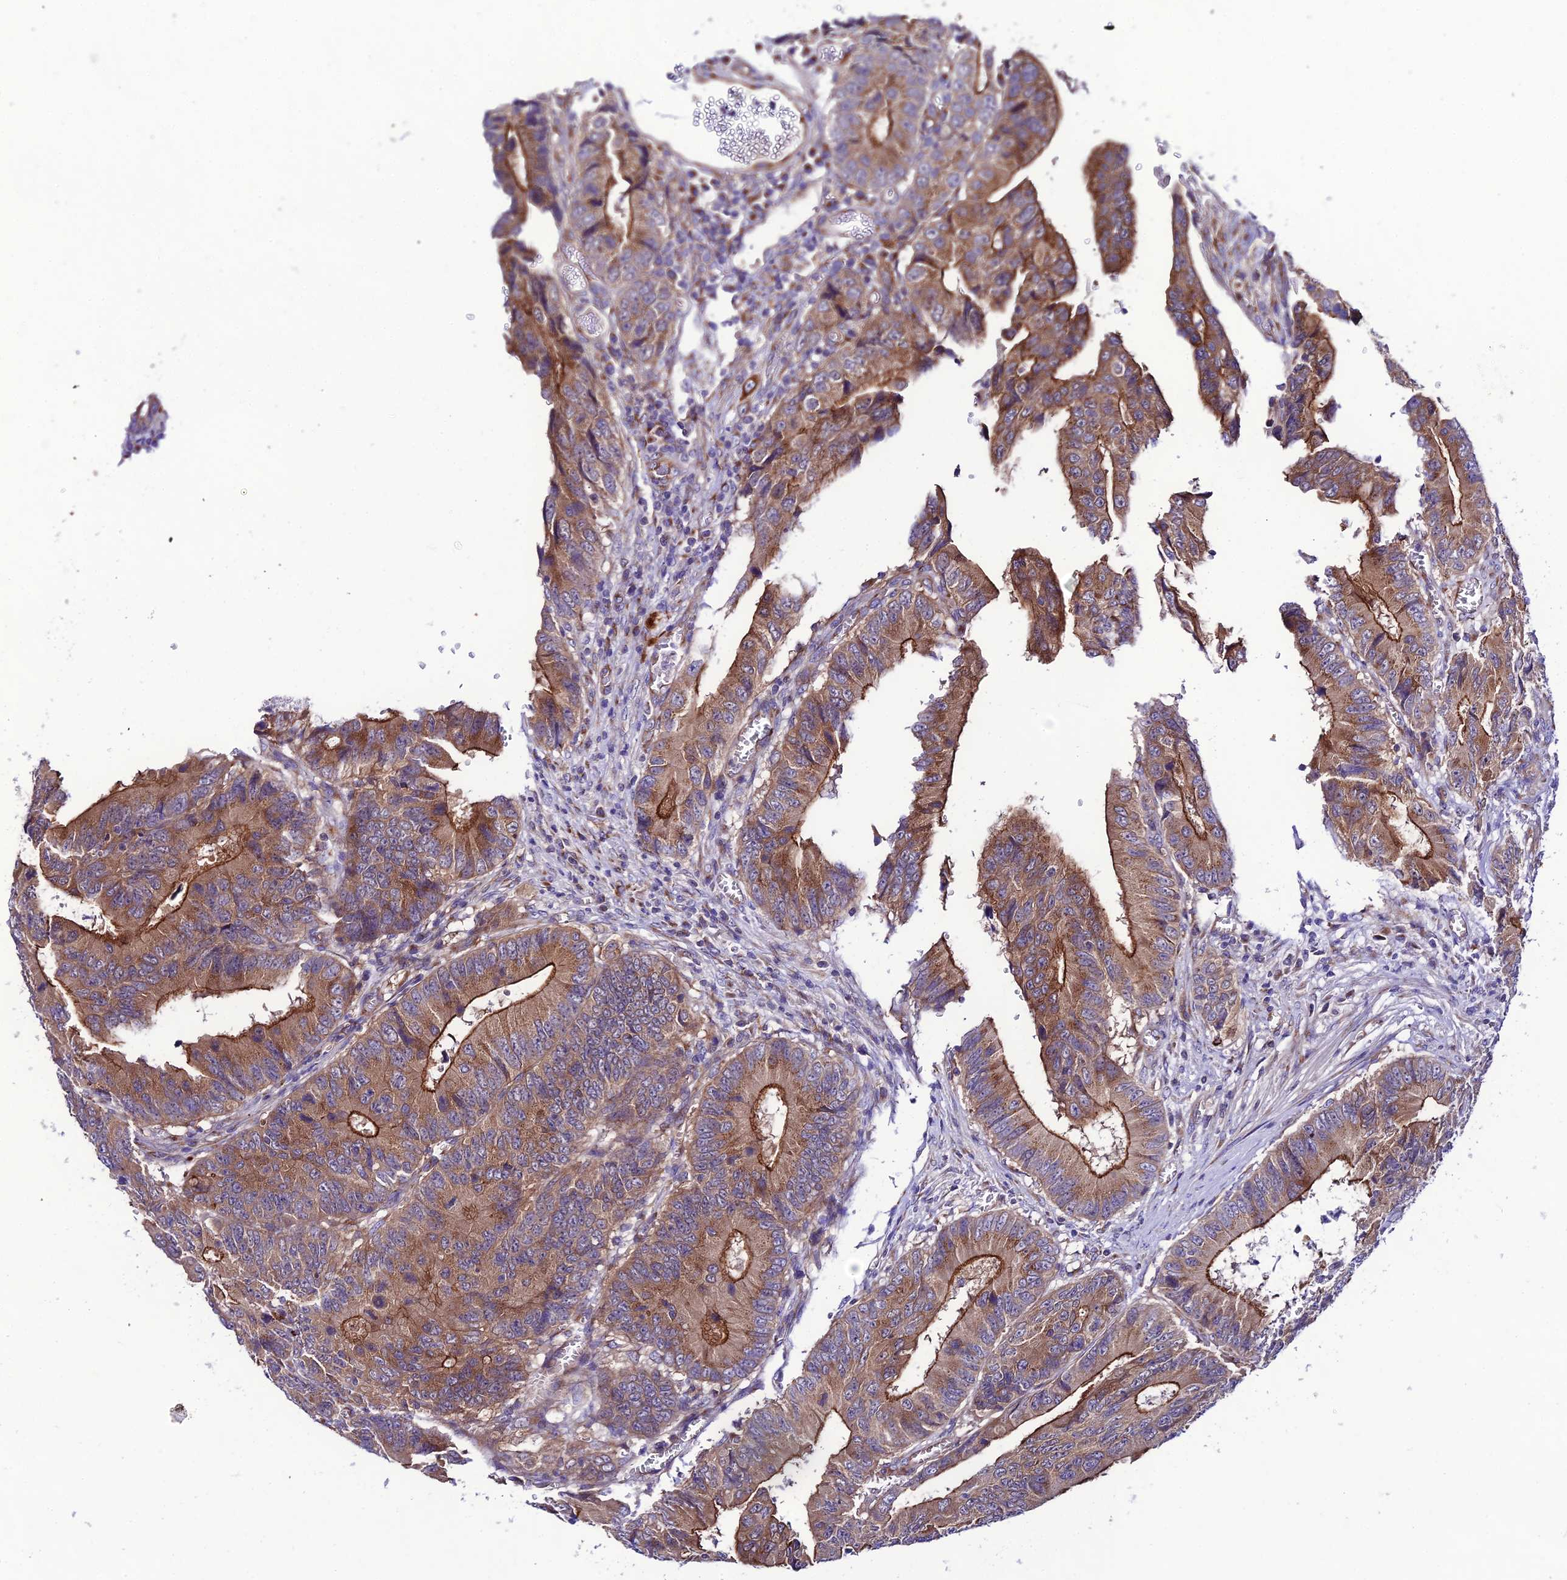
{"staining": {"intensity": "moderate", "quantity": ">75%", "location": "cytoplasmic/membranous"}, "tissue": "colorectal cancer", "cell_type": "Tumor cells", "image_type": "cancer", "snomed": [{"axis": "morphology", "description": "Adenocarcinoma, NOS"}, {"axis": "topography", "description": "Colon"}], "caption": "A medium amount of moderate cytoplasmic/membranous positivity is present in about >75% of tumor cells in colorectal adenocarcinoma tissue. The staining is performed using DAB brown chromogen to label protein expression. The nuclei are counter-stained blue using hematoxylin.", "gene": "LACTB2", "patient": {"sex": "male", "age": 85}}